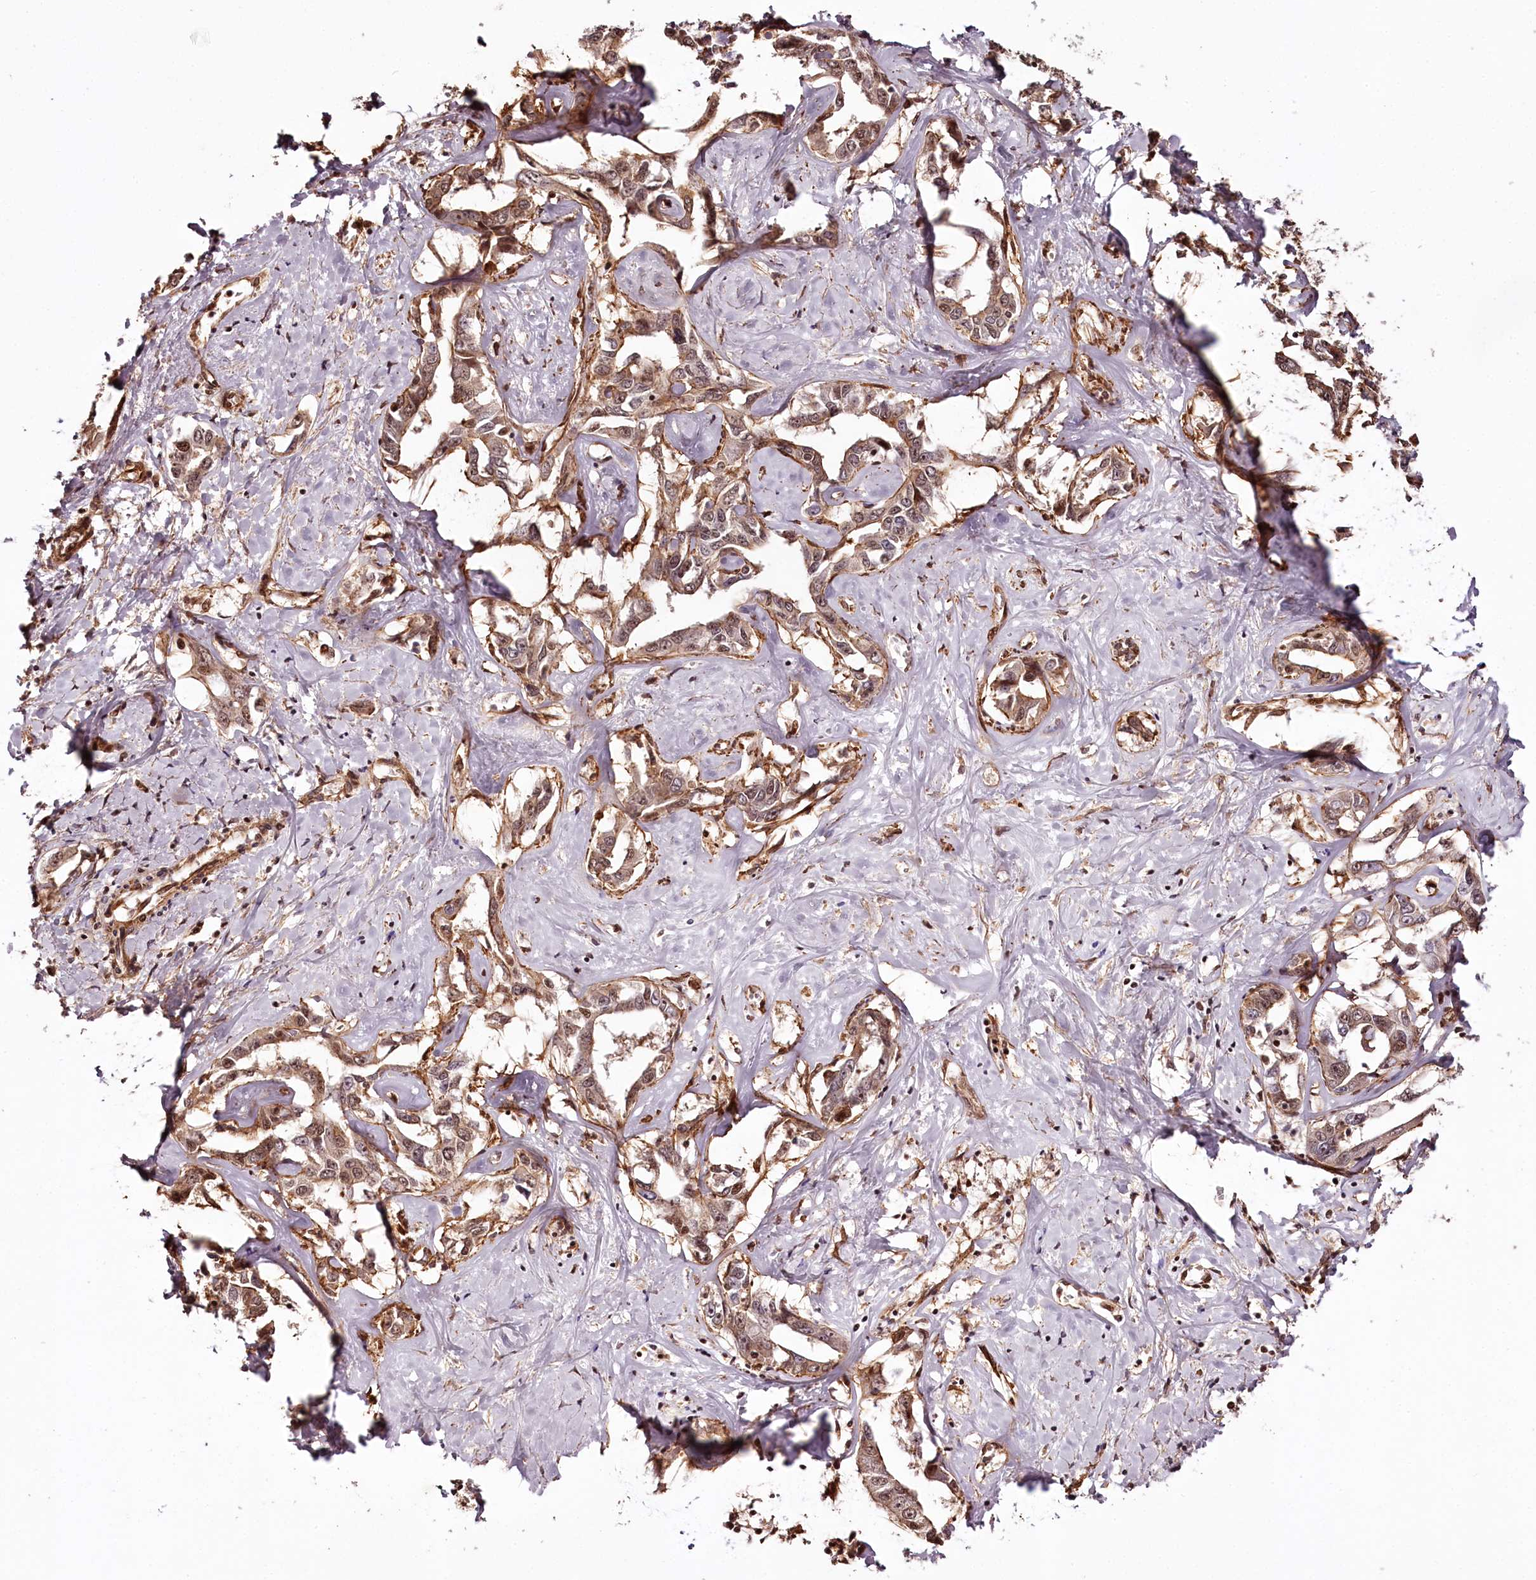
{"staining": {"intensity": "moderate", "quantity": ">75%", "location": "cytoplasmic/membranous,nuclear"}, "tissue": "liver cancer", "cell_type": "Tumor cells", "image_type": "cancer", "snomed": [{"axis": "morphology", "description": "Cholangiocarcinoma"}, {"axis": "topography", "description": "Liver"}], "caption": "Cholangiocarcinoma (liver) stained for a protein (brown) demonstrates moderate cytoplasmic/membranous and nuclear positive expression in about >75% of tumor cells.", "gene": "TTC33", "patient": {"sex": "male", "age": 59}}